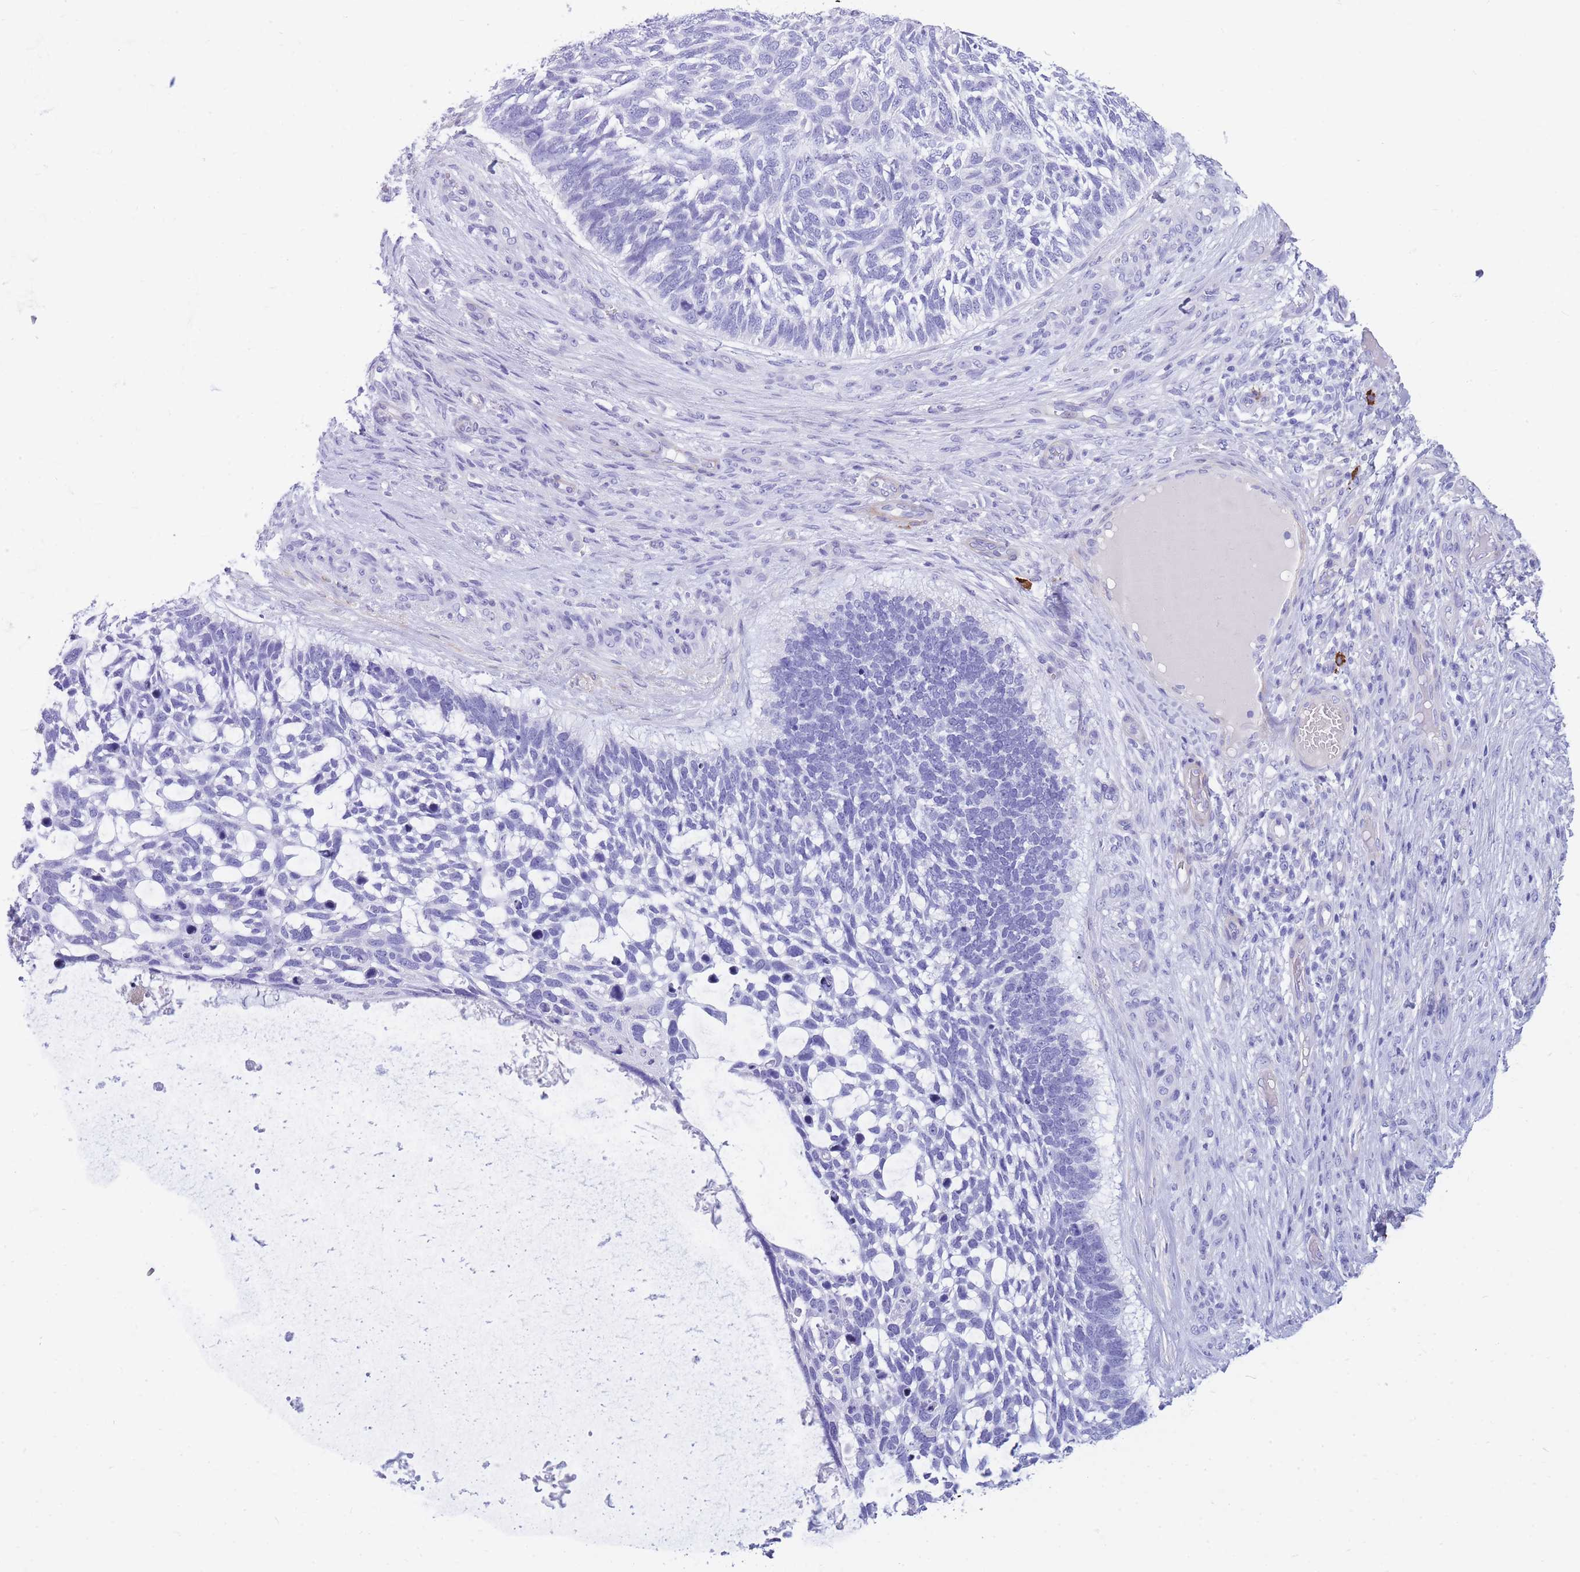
{"staining": {"intensity": "negative", "quantity": "none", "location": "none"}, "tissue": "skin cancer", "cell_type": "Tumor cells", "image_type": "cancer", "snomed": [{"axis": "morphology", "description": "Basal cell carcinoma"}, {"axis": "topography", "description": "Skin"}], "caption": "The micrograph shows no significant expression in tumor cells of basal cell carcinoma (skin). Brightfield microscopy of immunohistochemistry stained with DAB (3,3'-diaminobenzidine) (brown) and hematoxylin (blue), captured at high magnification.", "gene": "ZFP62", "patient": {"sex": "male", "age": 88}}